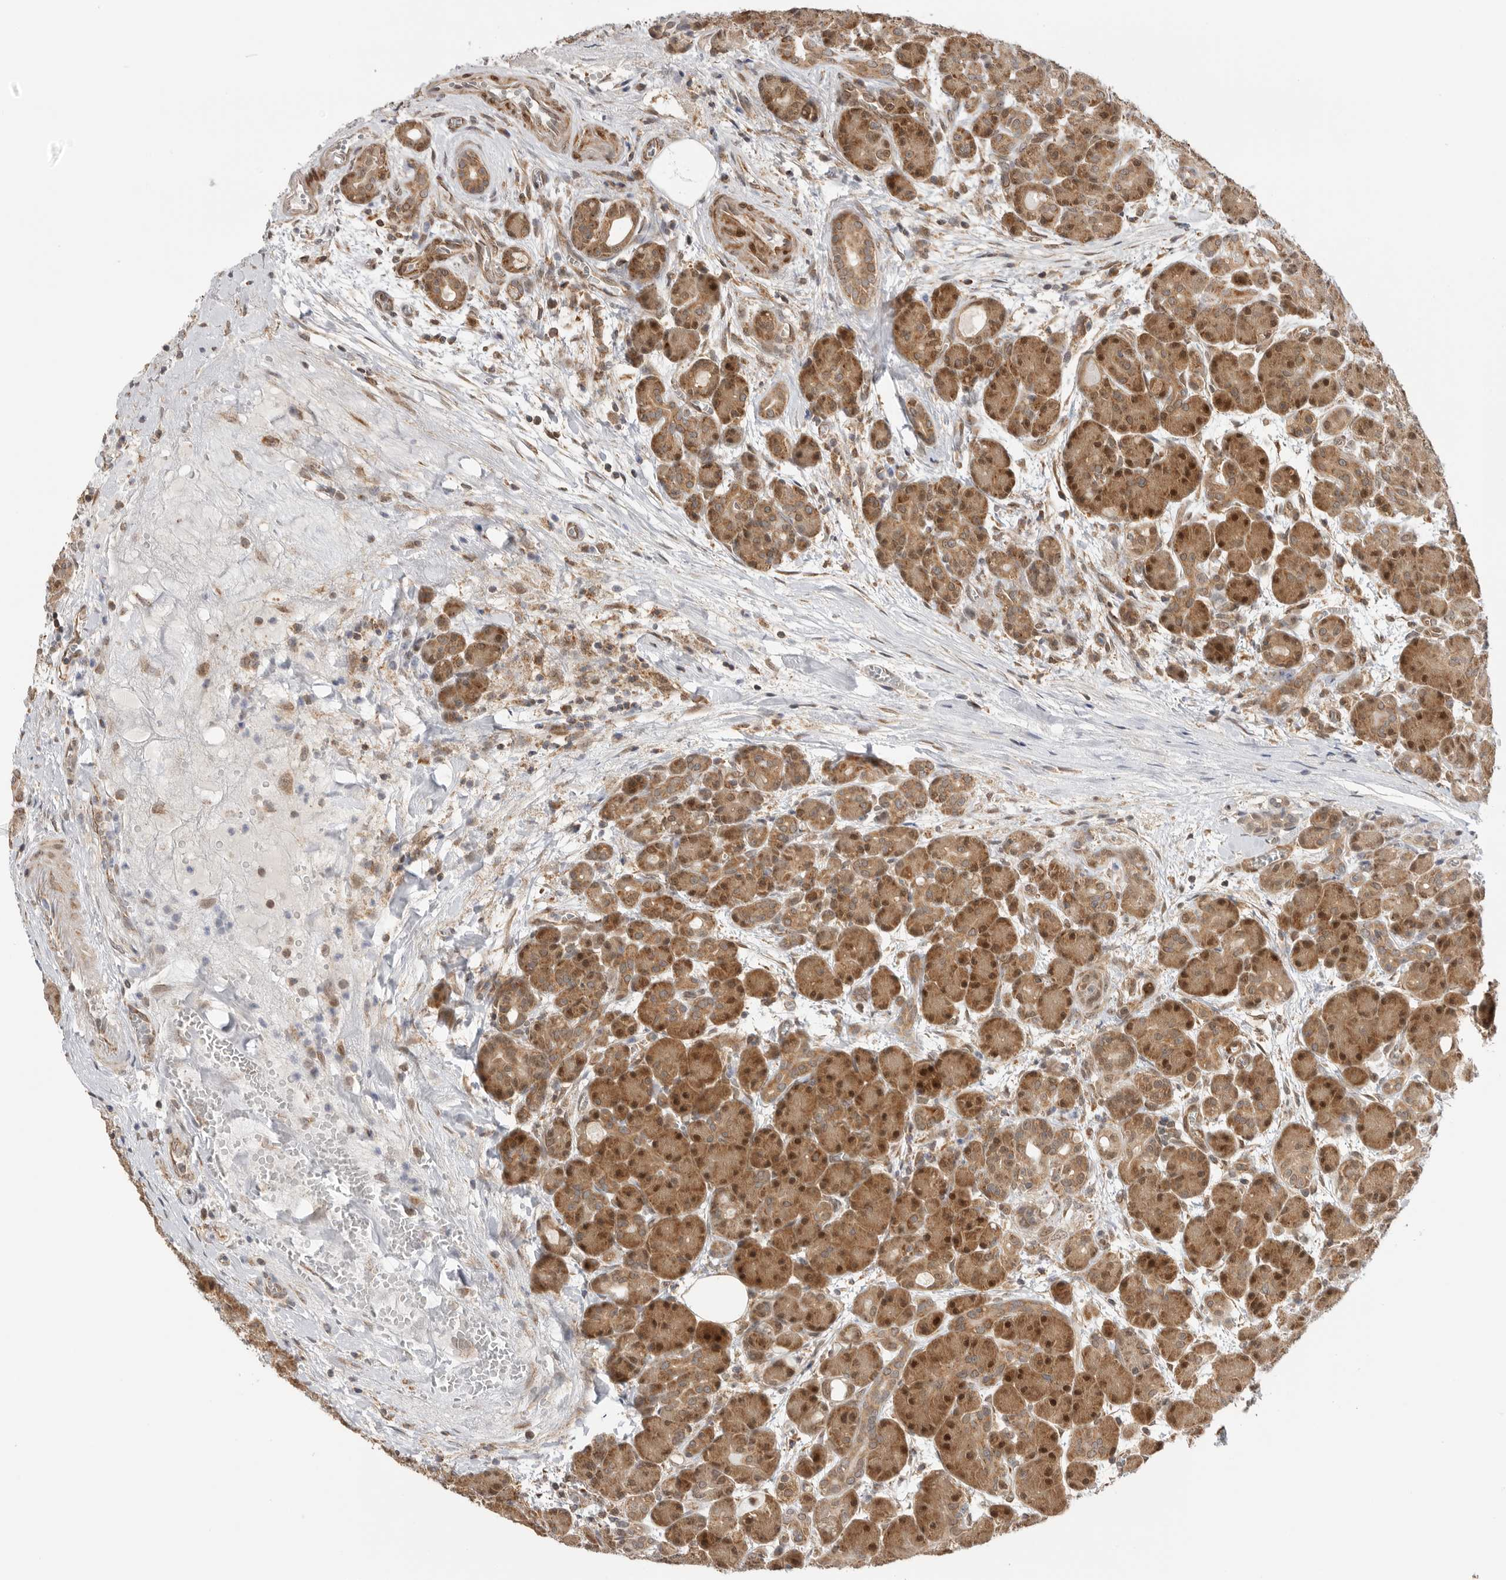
{"staining": {"intensity": "strong", "quantity": ">75%", "location": "cytoplasmic/membranous,nuclear"}, "tissue": "pancreas", "cell_type": "Exocrine glandular cells", "image_type": "normal", "snomed": [{"axis": "morphology", "description": "Normal tissue, NOS"}, {"axis": "topography", "description": "Pancreas"}], "caption": "A brown stain labels strong cytoplasmic/membranous,nuclear expression of a protein in exocrine glandular cells of benign human pancreas.", "gene": "DCAF8", "patient": {"sex": "male", "age": 63}}